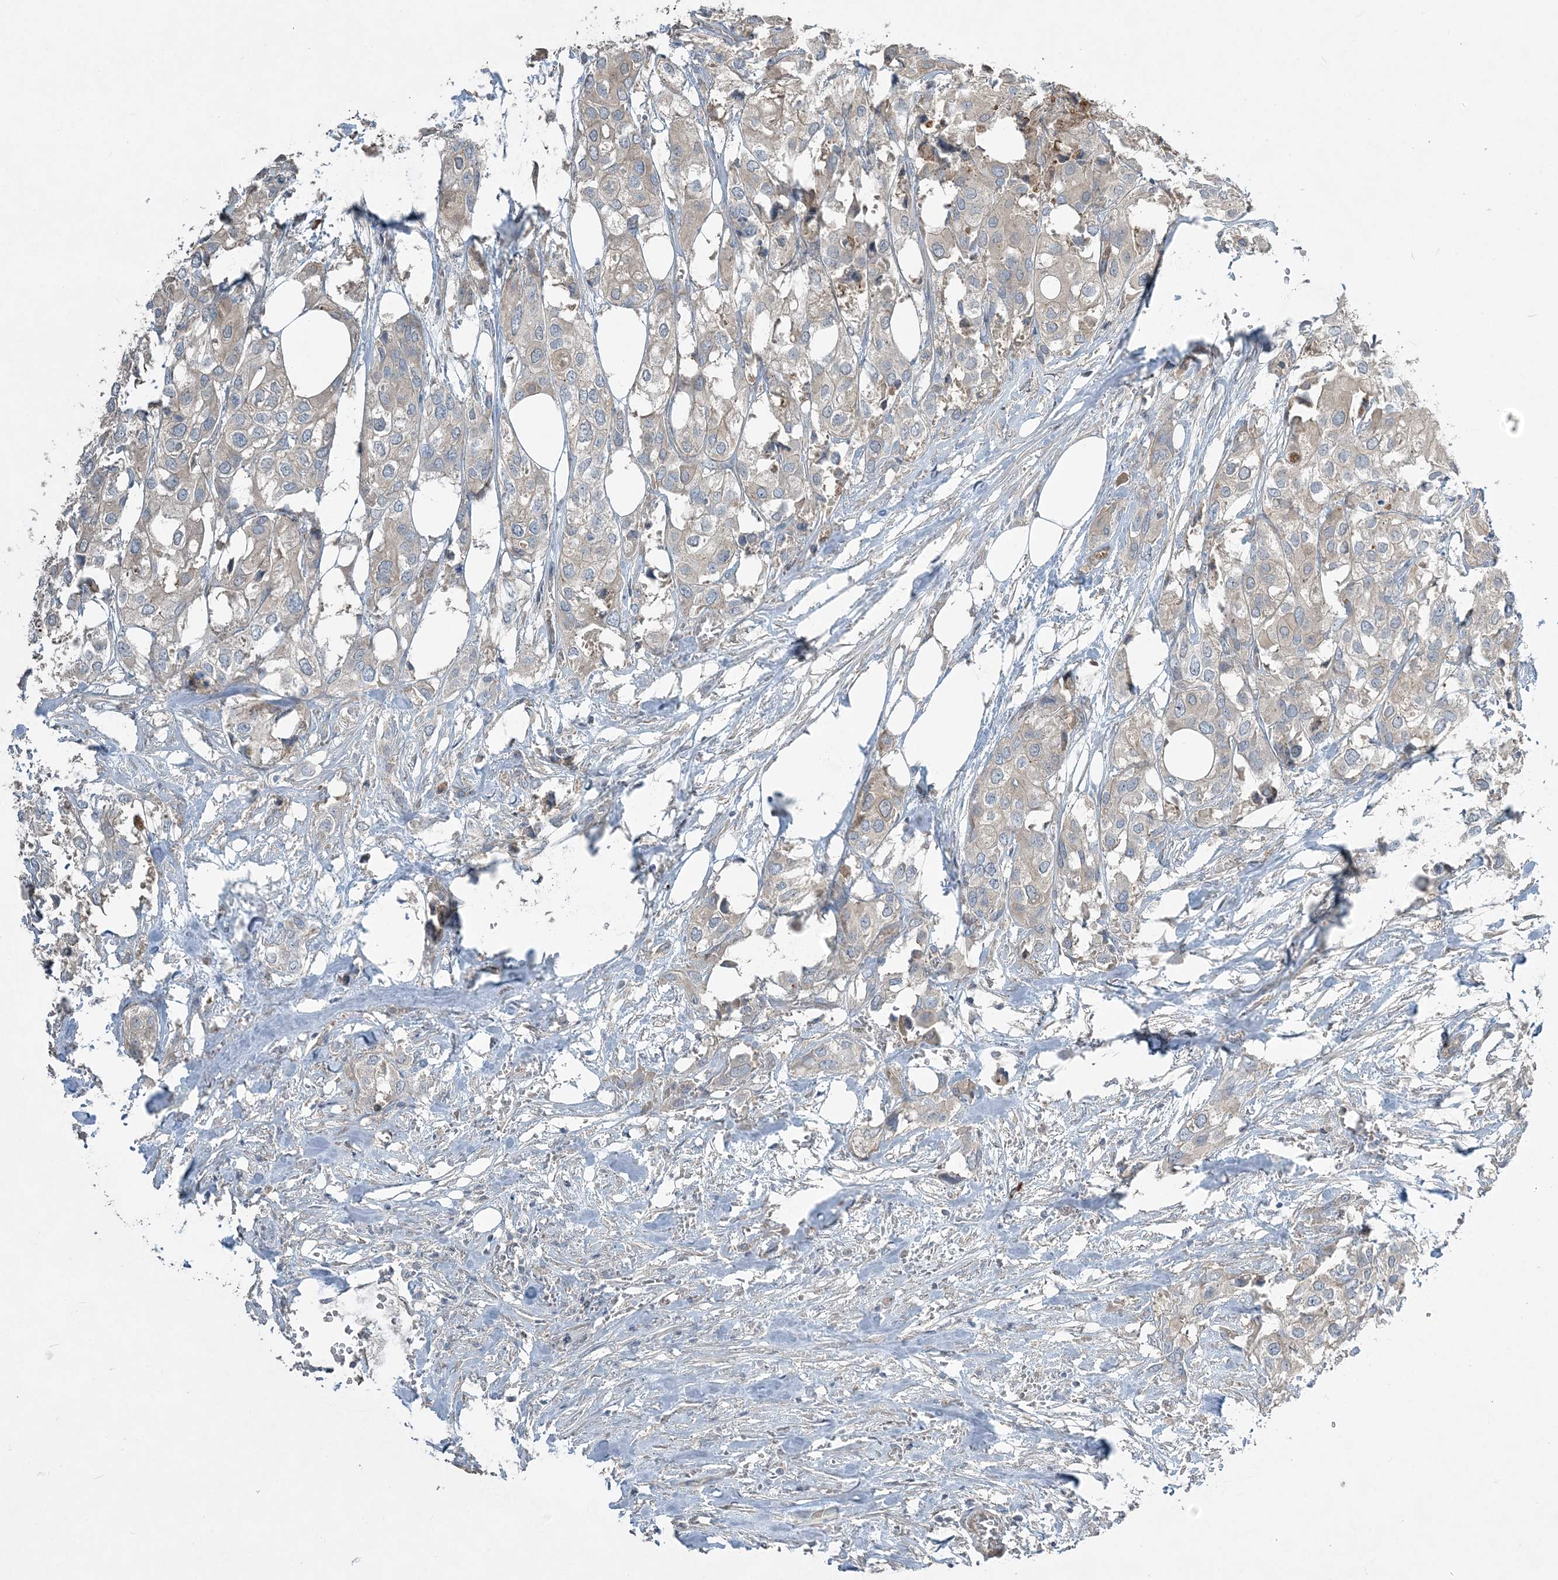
{"staining": {"intensity": "negative", "quantity": "none", "location": "none"}, "tissue": "urothelial cancer", "cell_type": "Tumor cells", "image_type": "cancer", "snomed": [{"axis": "morphology", "description": "Urothelial carcinoma, High grade"}, {"axis": "topography", "description": "Urinary bladder"}], "caption": "Urothelial cancer was stained to show a protein in brown. There is no significant positivity in tumor cells.", "gene": "SLC4A10", "patient": {"sex": "male", "age": 64}}